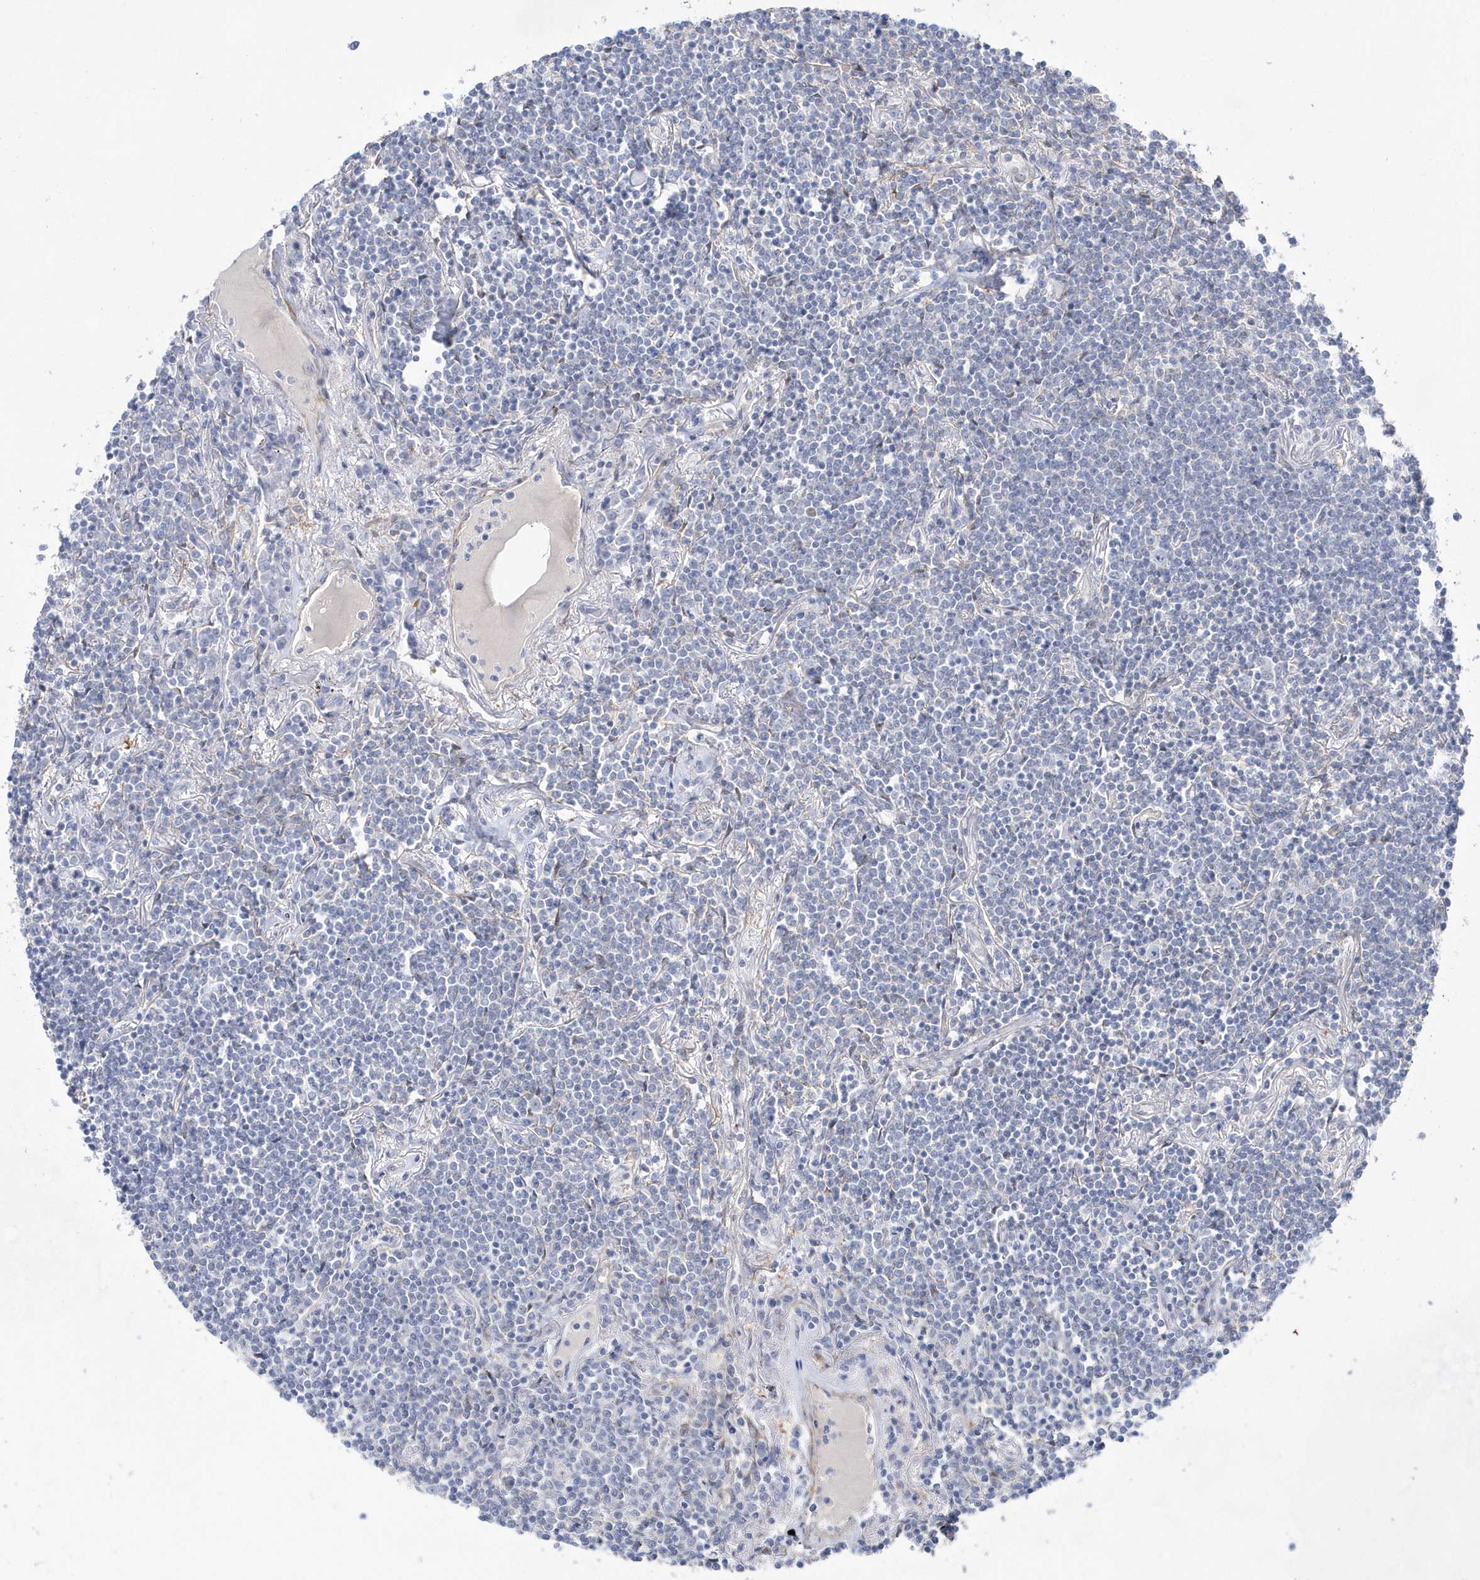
{"staining": {"intensity": "negative", "quantity": "none", "location": "none"}, "tissue": "lymphoma", "cell_type": "Tumor cells", "image_type": "cancer", "snomed": [{"axis": "morphology", "description": "Malignant lymphoma, non-Hodgkin's type, Low grade"}, {"axis": "topography", "description": "Lung"}], "caption": "Immunohistochemistry image of neoplastic tissue: human malignant lymphoma, non-Hodgkin's type (low-grade) stained with DAB (3,3'-diaminobenzidine) displays no significant protein positivity in tumor cells. (Brightfield microscopy of DAB immunohistochemistry at high magnification).", "gene": "BDH2", "patient": {"sex": "female", "age": 71}}